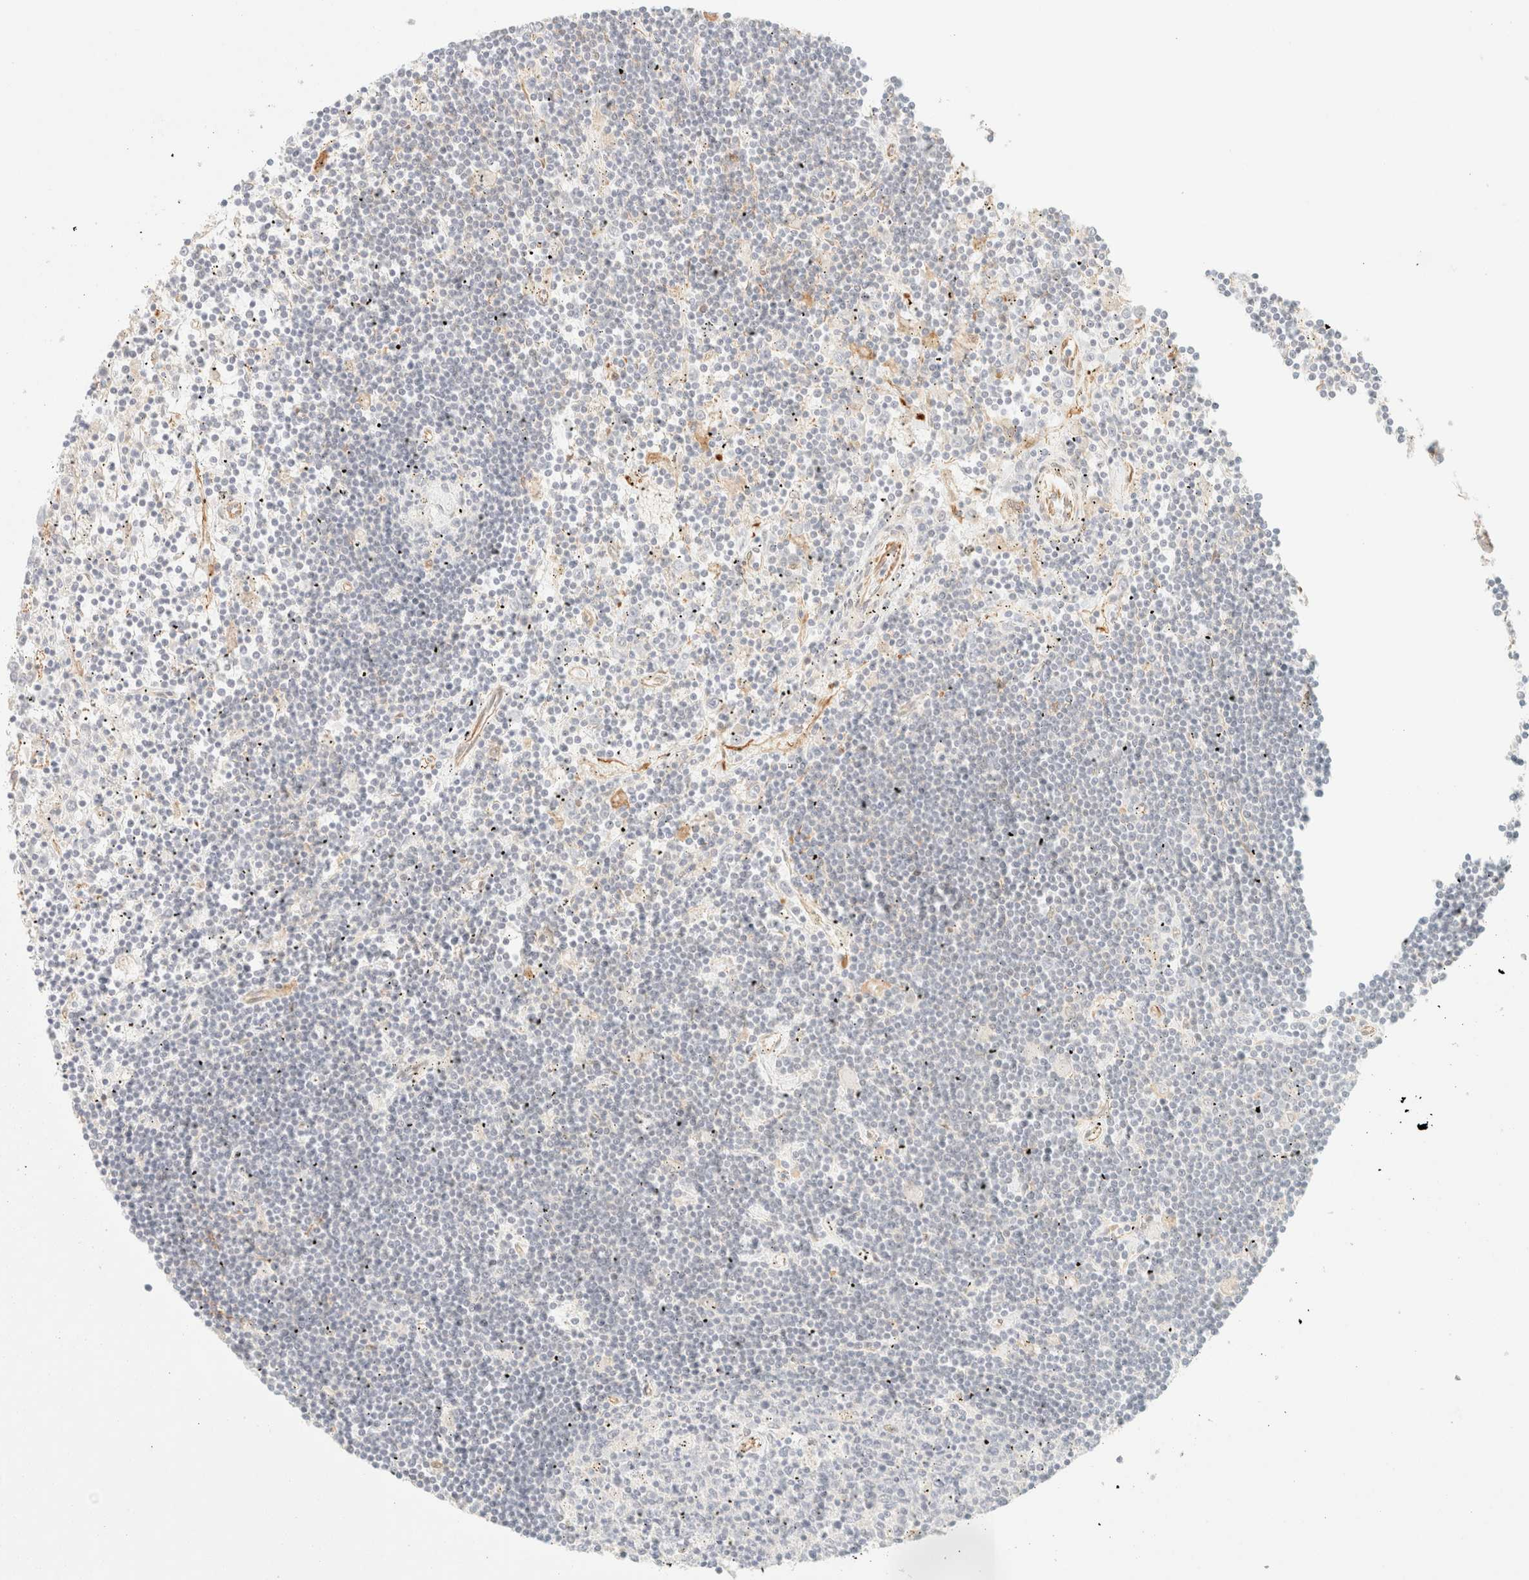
{"staining": {"intensity": "negative", "quantity": "none", "location": "none"}, "tissue": "lymphoma", "cell_type": "Tumor cells", "image_type": "cancer", "snomed": [{"axis": "morphology", "description": "Malignant lymphoma, non-Hodgkin's type, Low grade"}, {"axis": "topography", "description": "Spleen"}], "caption": "High power microscopy histopathology image of an IHC micrograph of lymphoma, revealing no significant staining in tumor cells.", "gene": "ZSCAN18", "patient": {"sex": "male", "age": 76}}